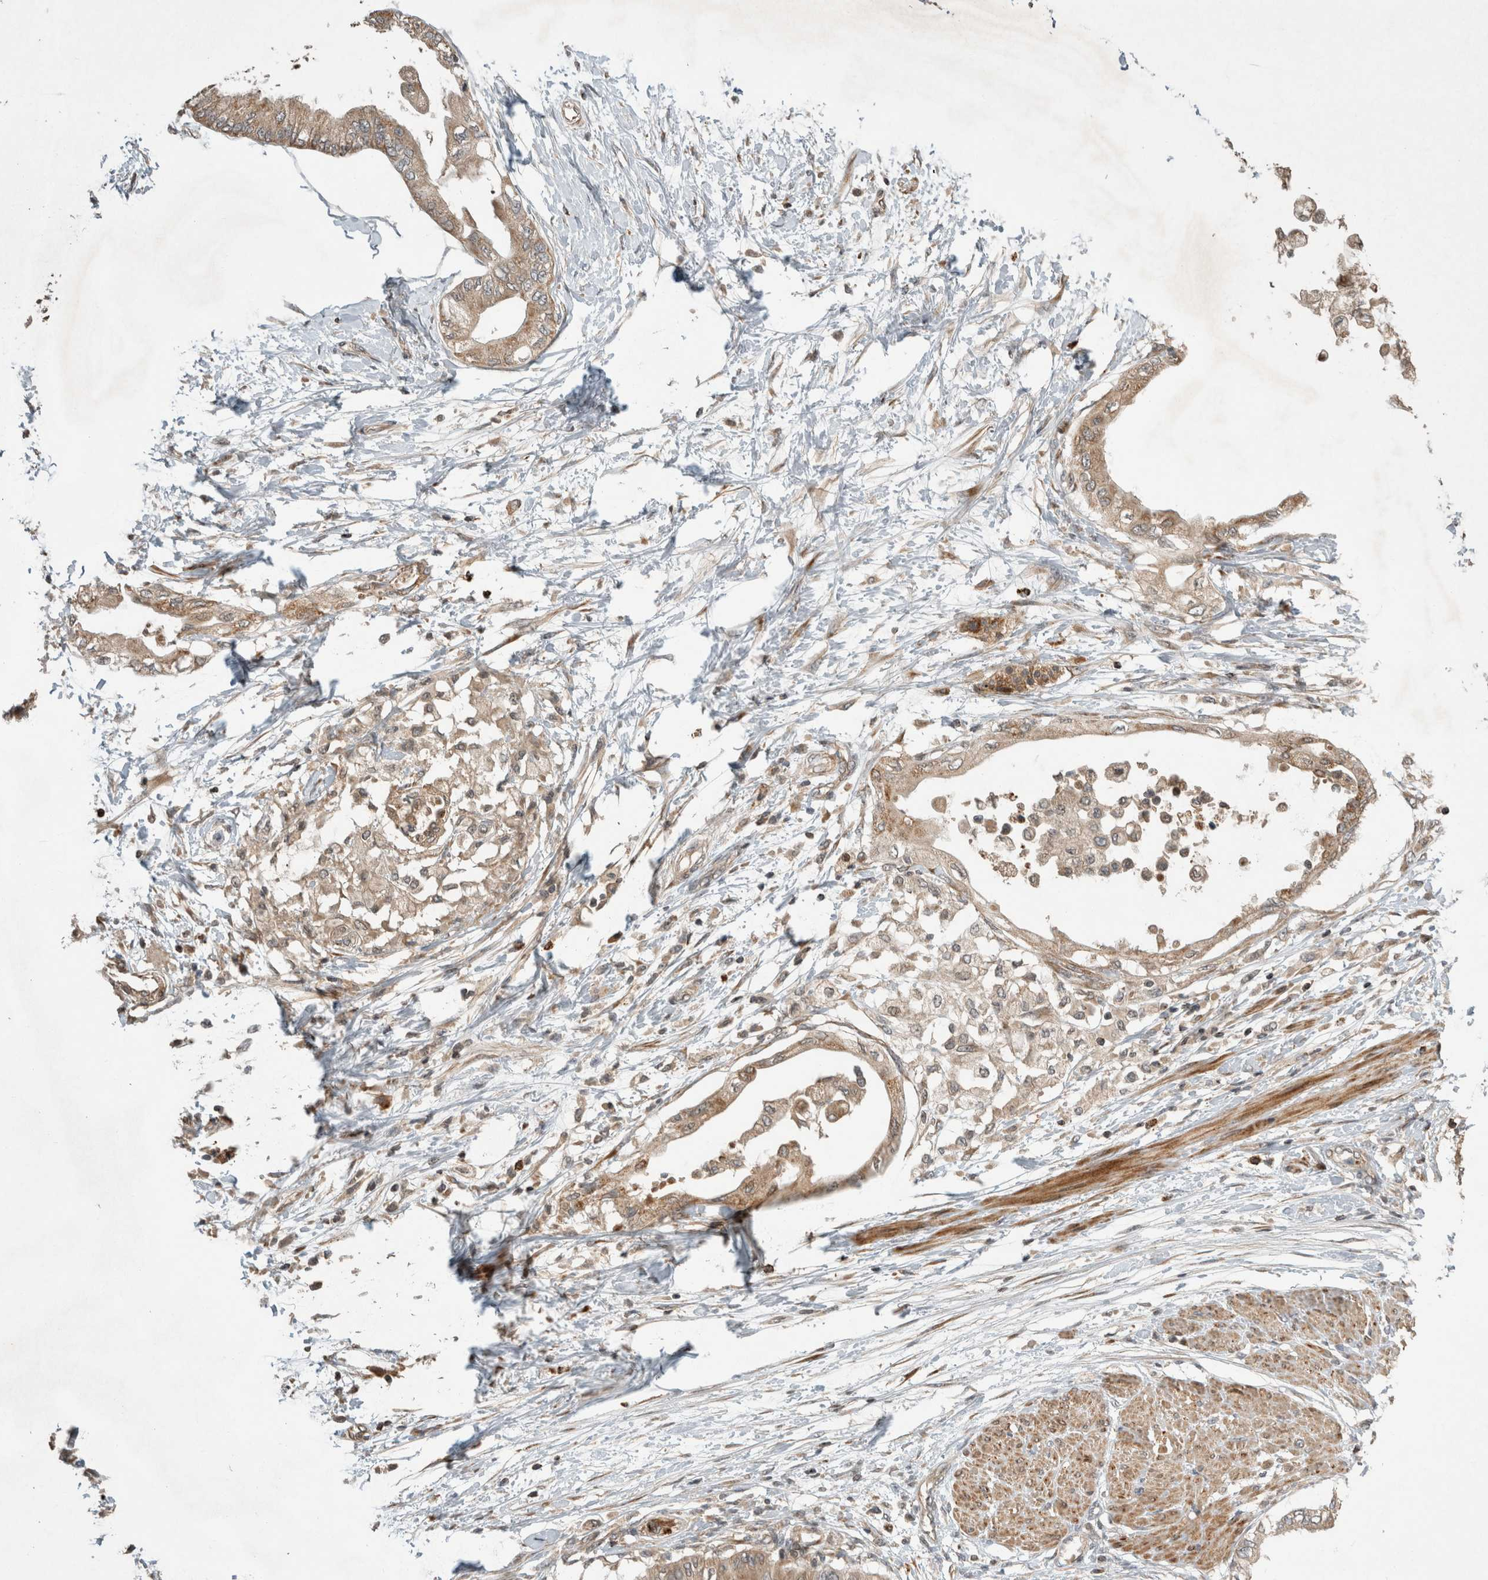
{"staining": {"intensity": "weak", "quantity": ">75%", "location": "cytoplasmic/membranous"}, "tissue": "pancreatic cancer", "cell_type": "Tumor cells", "image_type": "cancer", "snomed": [{"axis": "morphology", "description": "Normal tissue, NOS"}, {"axis": "morphology", "description": "Adenocarcinoma, NOS"}, {"axis": "topography", "description": "Pancreas"}, {"axis": "topography", "description": "Duodenum"}], "caption": "Weak cytoplasmic/membranous staining is appreciated in approximately >75% of tumor cells in pancreatic adenocarcinoma. The staining was performed using DAB (3,3'-diaminobenzidine), with brown indicating positive protein expression. Nuclei are stained blue with hematoxylin.", "gene": "SERAC1", "patient": {"sex": "female", "age": 60}}